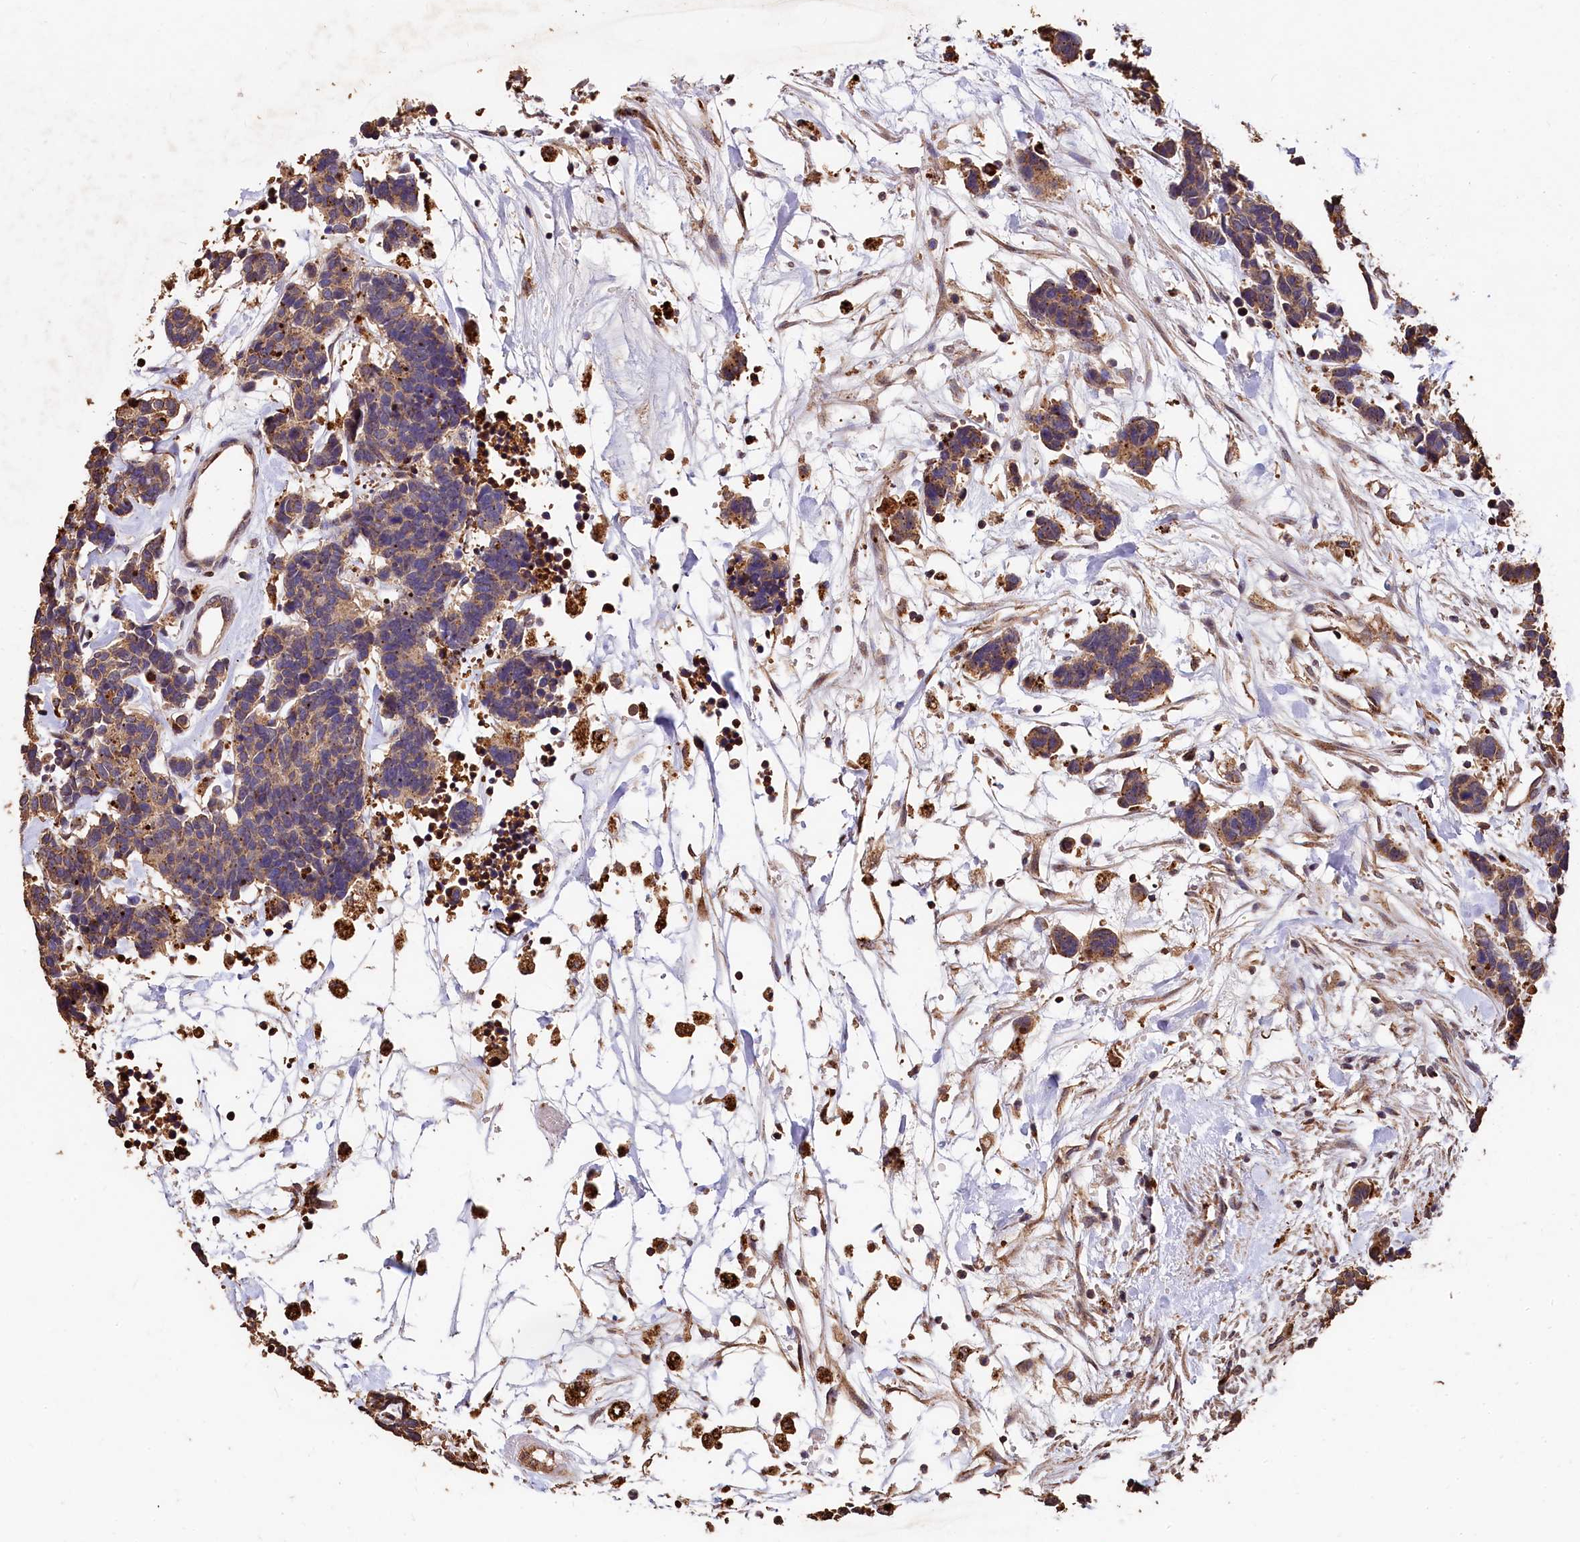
{"staining": {"intensity": "moderate", "quantity": ">75%", "location": "cytoplasmic/membranous"}, "tissue": "carcinoid", "cell_type": "Tumor cells", "image_type": "cancer", "snomed": [{"axis": "morphology", "description": "Carcinoma, NOS"}, {"axis": "morphology", "description": "Carcinoid, malignant, NOS"}, {"axis": "topography", "description": "Urinary bladder"}], "caption": "Carcinoid stained for a protein (brown) reveals moderate cytoplasmic/membranous positive expression in approximately >75% of tumor cells.", "gene": "LSM4", "patient": {"sex": "male", "age": 57}}